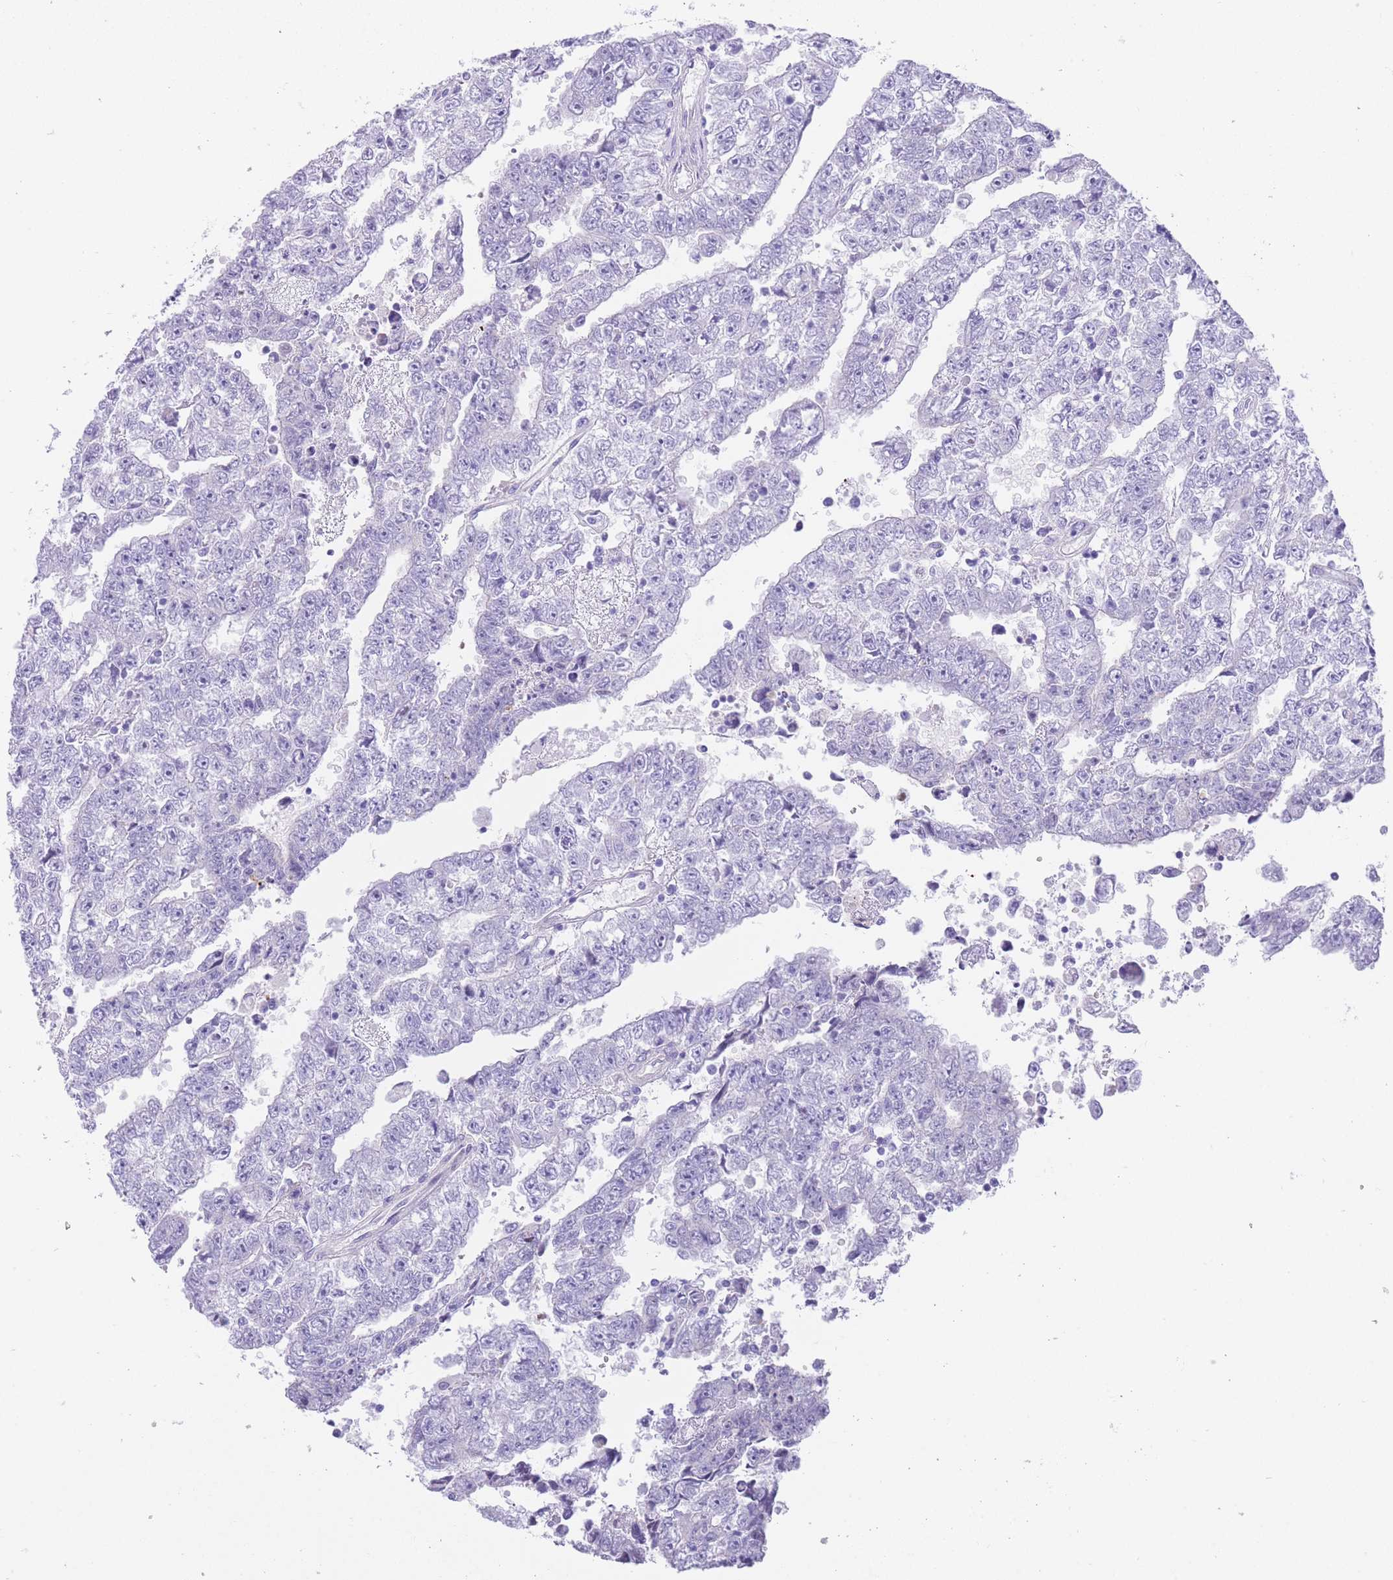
{"staining": {"intensity": "negative", "quantity": "none", "location": "none"}, "tissue": "testis cancer", "cell_type": "Tumor cells", "image_type": "cancer", "snomed": [{"axis": "morphology", "description": "Carcinoma, Embryonal, NOS"}, {"axis": "topography", "description": "Testis"}], "caption": "There is no significant expression in tumor cells of testis cancer (embryonal carcinoma).", "gene": "QTRT1", "patient": {"sex": "male", "age": 25}}